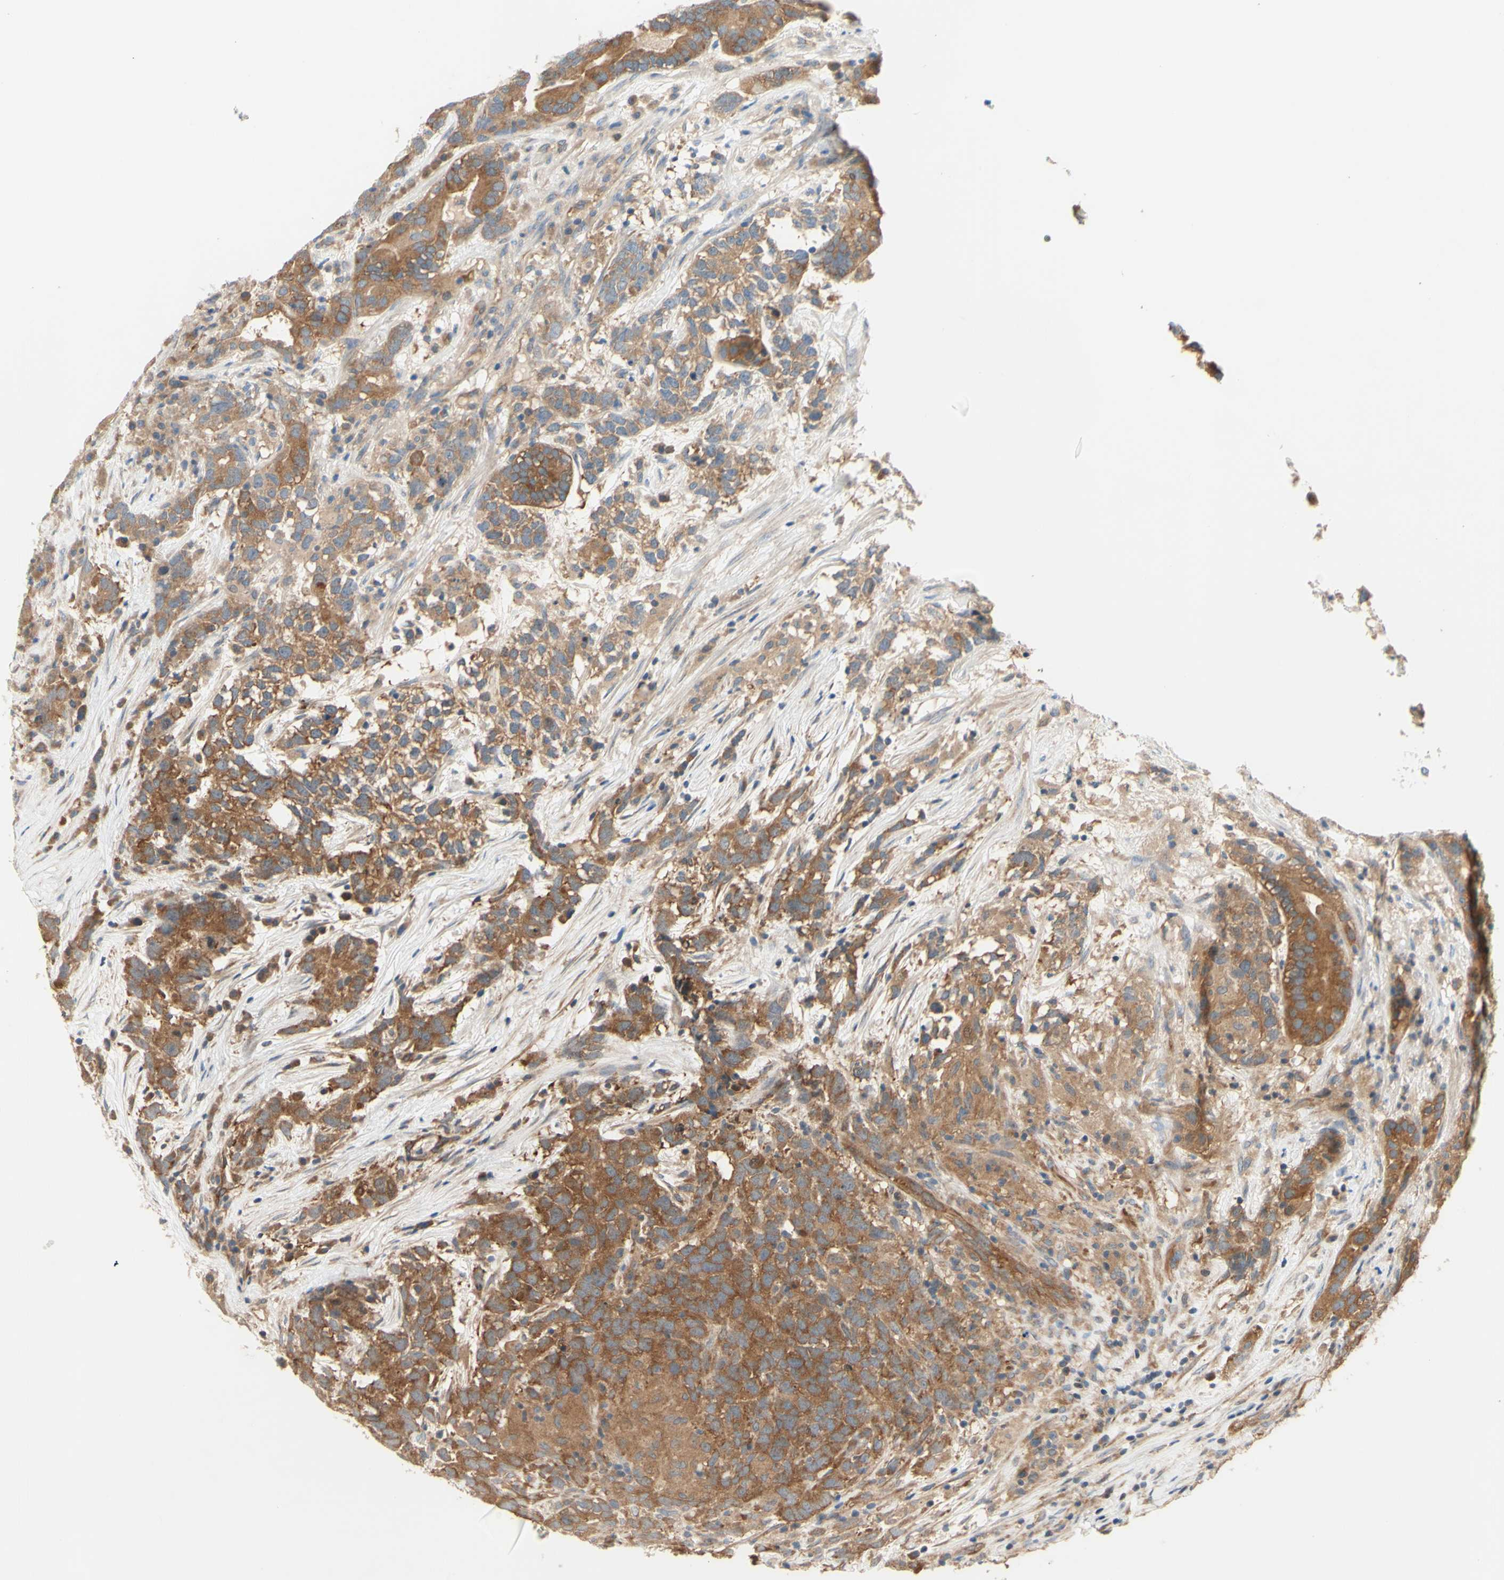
{"staining": {"intensity": "moderate", "quantity": ">75%", "location": "cytoplasmic/membranous"}, "tissue": "testis cancer", "cell_type": "Tumor cells", "image_type": "cancer", "snomed": [{"axis": "morphology", "description": "Carcinoma, Embryonal, NOS"}, {"axis": "topography", "description": "Testis"}], "caption": "An IHC histopathology image of neoplastic tissue is shown. Protein staining in brown highlights moderate cytoplasmic/membranous positivity in testis cancer (embryonal carcinoma) within tumor cells.", "gene": "DYNLRB1", "patient": {"sex": "male", "age": 26}}